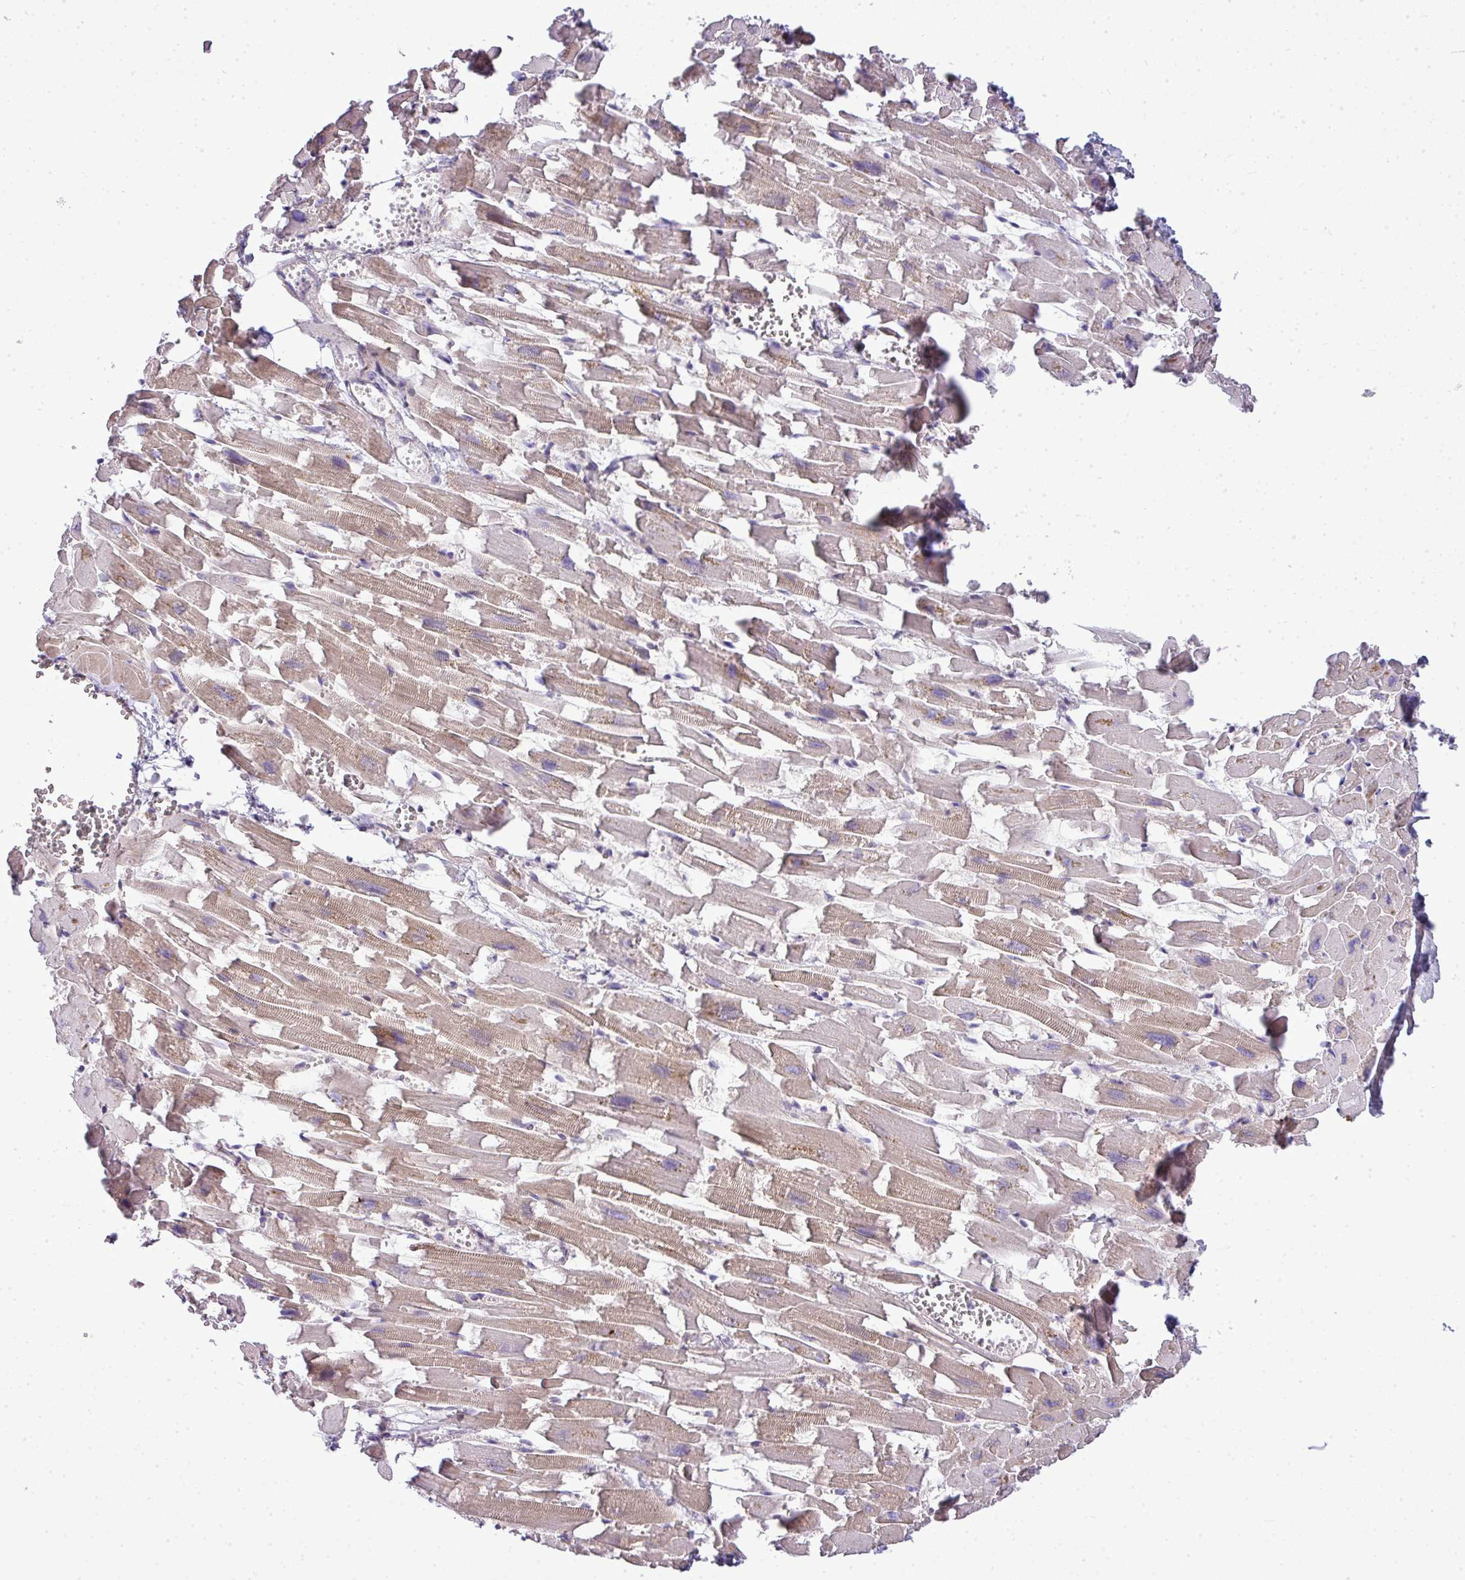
{"staining": {"intensity": "moderate", "quantity": "25%-75%", "location": "cytoplasmic/membranous"}, "tissue": "heart muscle", "cell_type": "Cardiomyocytes", "image_type": "normal", "snomed": [{"axis": "morphology", "description": "Normal tissue, NOS"}, {"axis": "topography", "description": "Heart"}], "caption": "Cardiomyocytes reveal moderate cytoplasmic/membranous positivity in approximately 25%-75% of cells in benign heart muscle. (brown staining indicates protein expression, while blue staining denotes nuclei).", "gene": "STAT5A", "patient": {"sex": "female", "age": 64}}